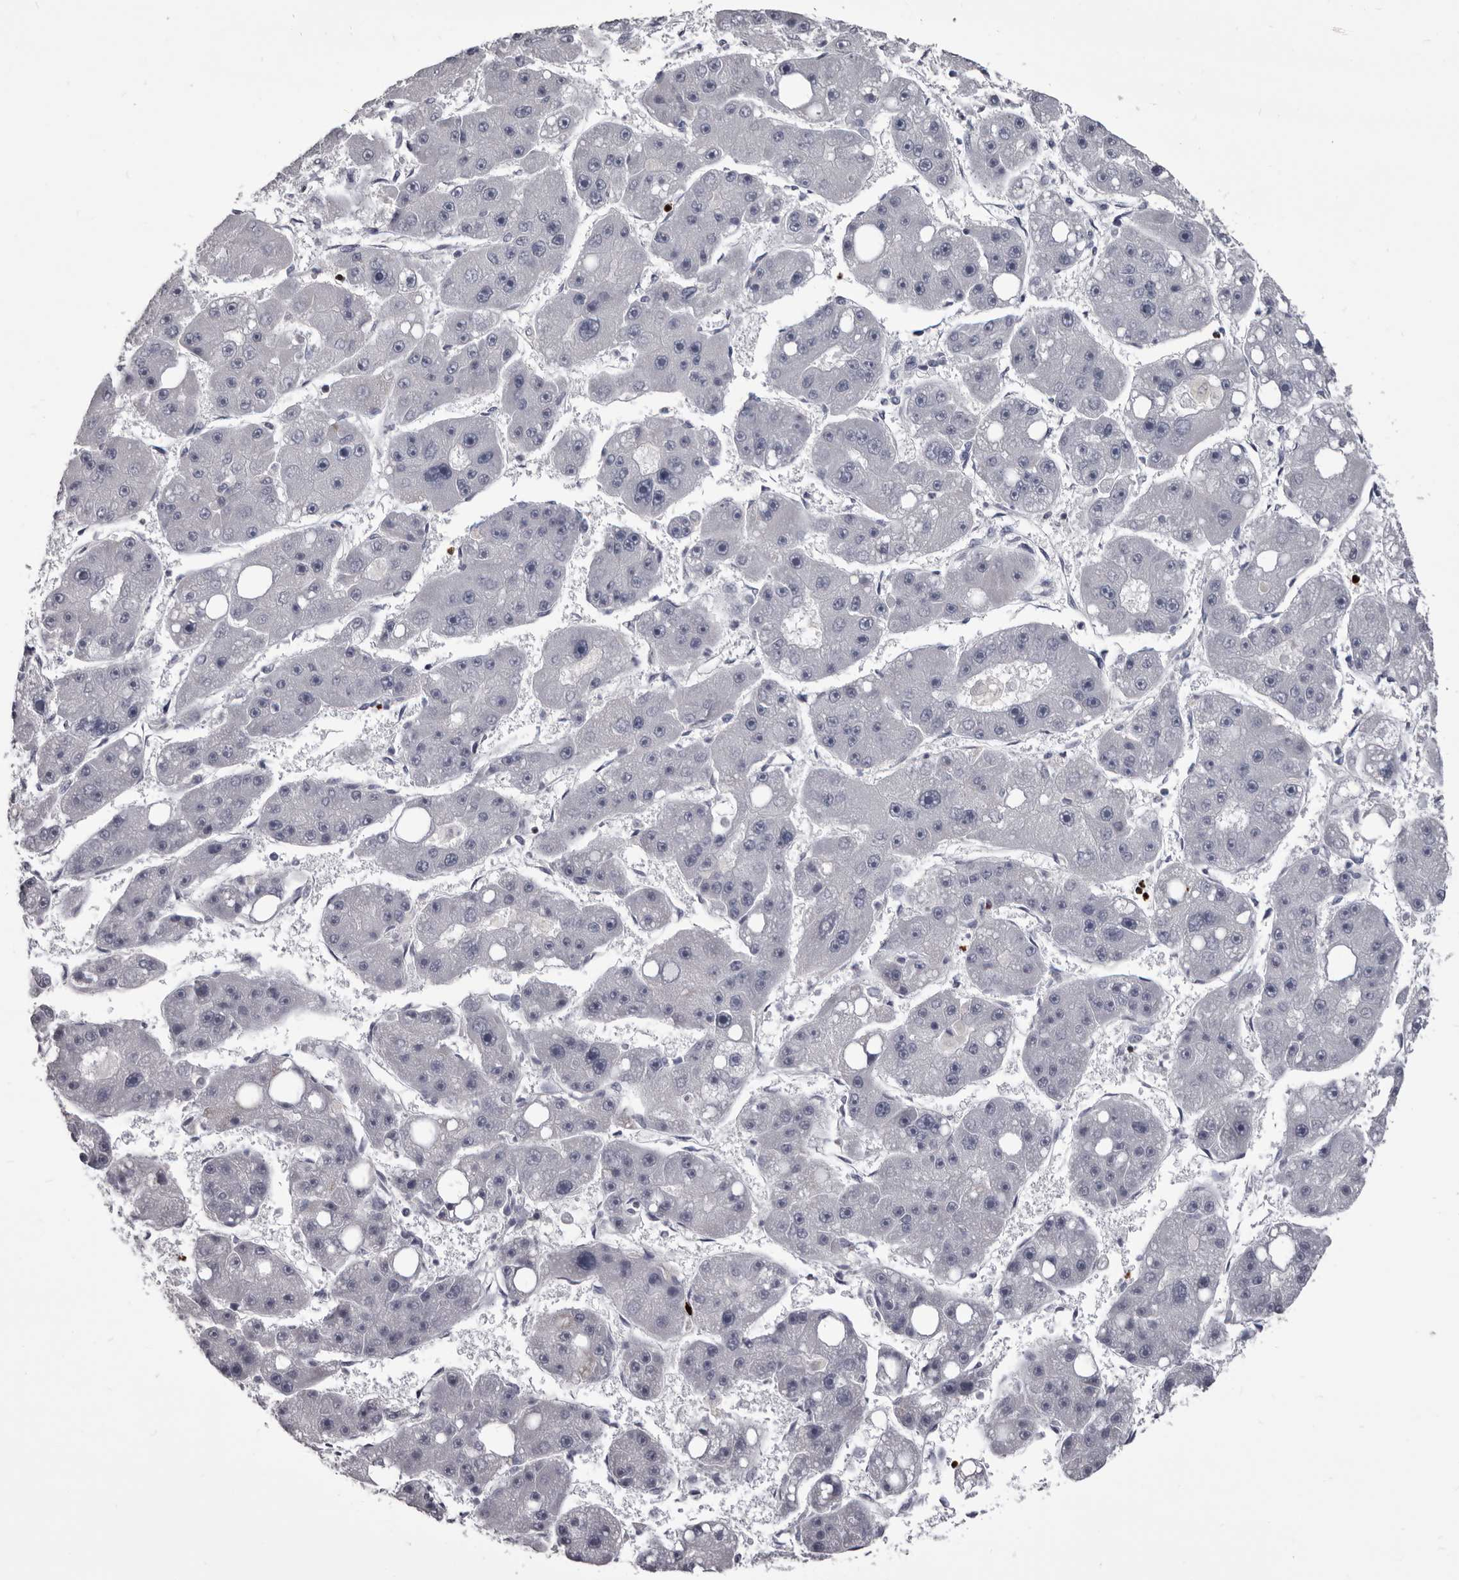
{"staining": {"intensity": "negative", "quantity": "none", "location": "none"}, "tissue": "liver cancer", "cell_type": "Tumor cells", "image_type": "cancer", "snomed": [{"axis": "morphology", "description": "Carcinoma, Hepatocellular, NOS"}, {"axis": "topography", "description": "Liver"}], "caption": "This is a histopathology image of immunohistochemistry (IHC) staining of liver cancer (hepatocellular carcinoma), which shows no positivity in tumor cells.", "gene": "GZMH", "patient": {"sex": "female", "age": 61}}